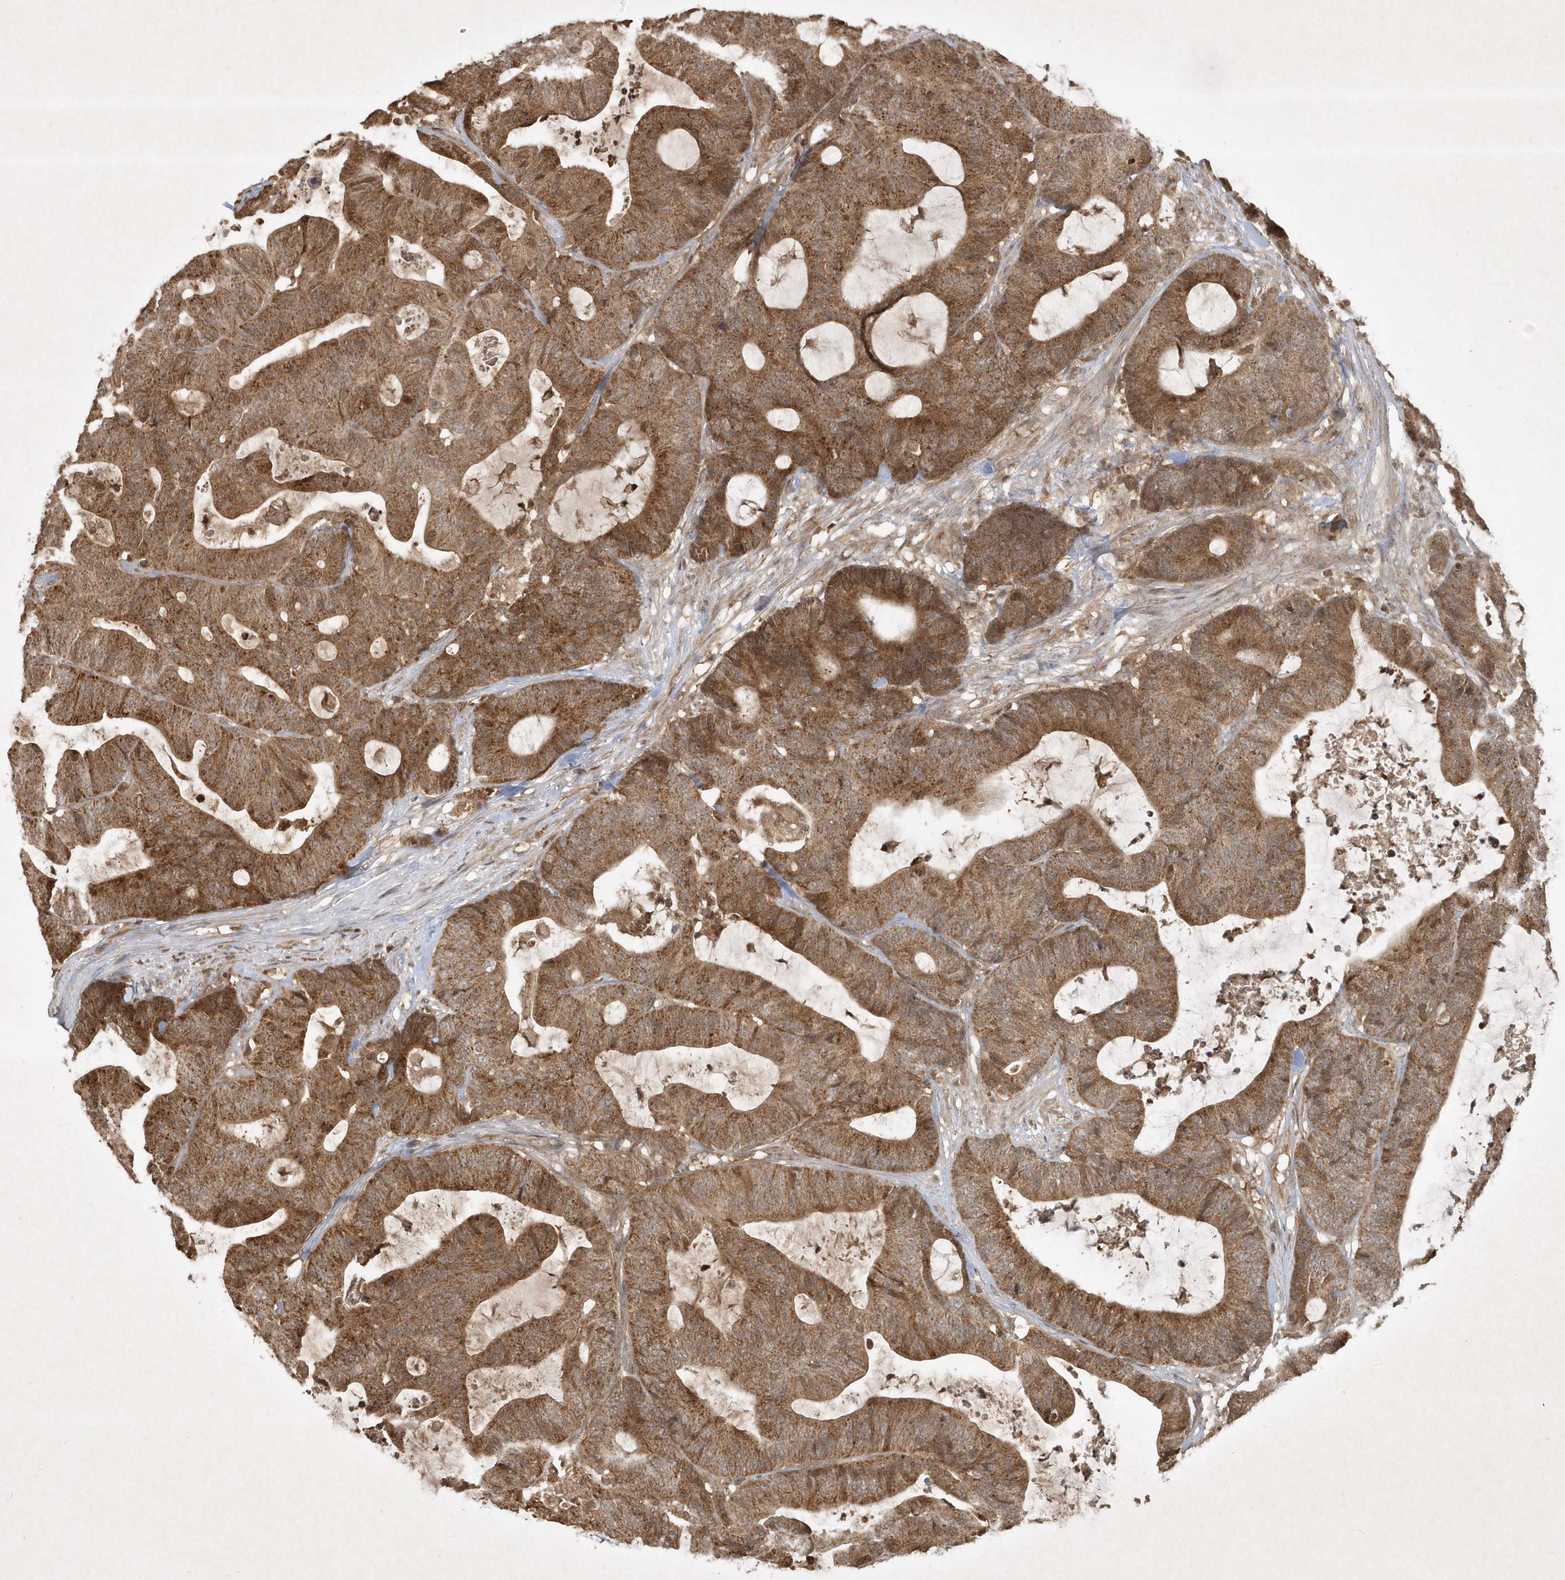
{"staining": {"intensity": "moderate", "quantity": ">75%", "location": "cytoplasmic/membranous"}, "tissue": "colorectal cancer", "cell_type": "Tumor cells", "image_type": "cancer", "snomed": [{"axis": "morphology", "description": "Adenocarcinoma, NOS"}, {"axis": "topography", "description": "Colon"}], "caption": "A brown stain labels moderate cytoplasmic/membranous expression of a protein in colorectal cancer (adenocarcinoma) tumor cells.", "gene": "PLTP", "patient": {"sex": "female", "age": 84}}